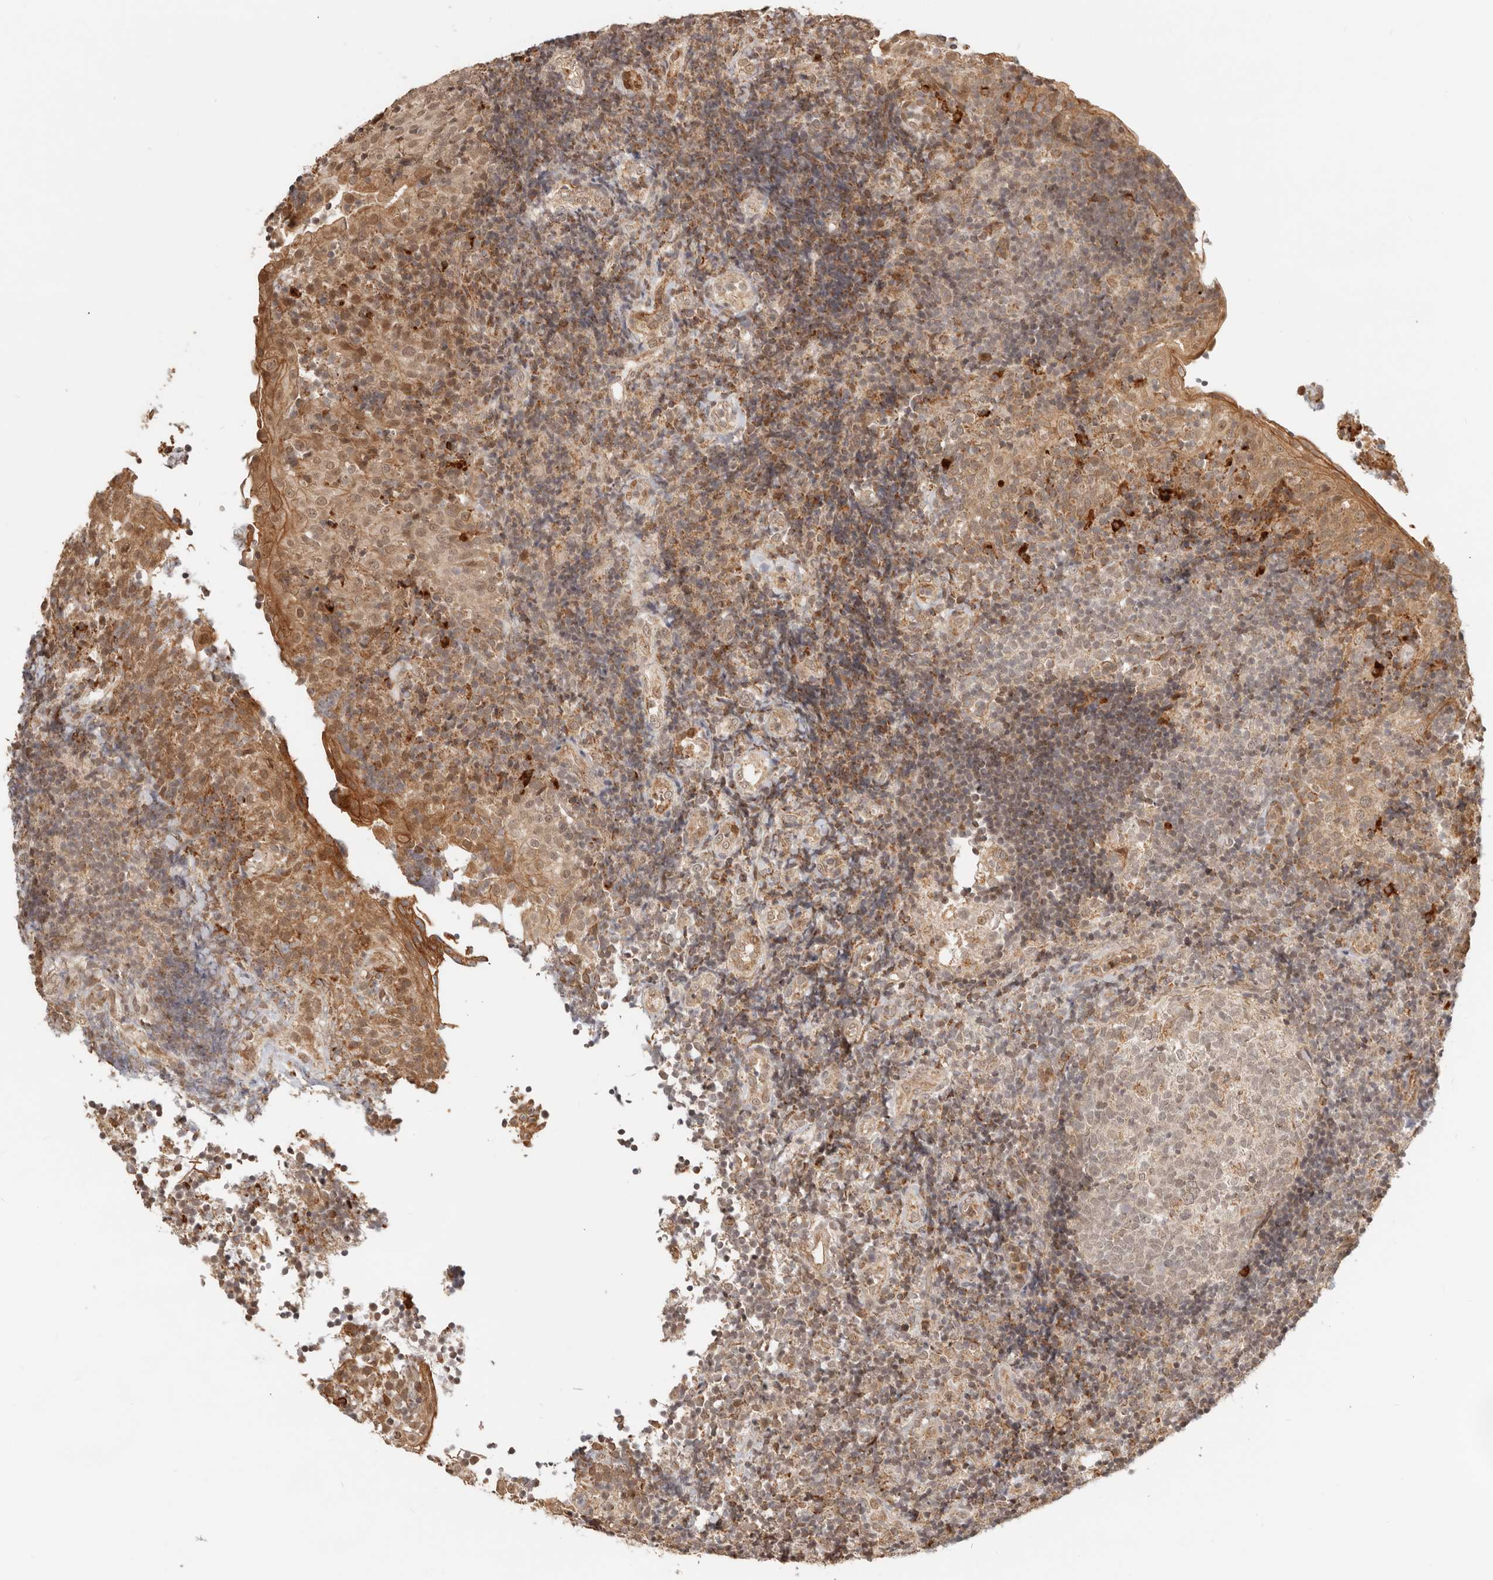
{"staining": {"intensity": "weak", "quantity": "25%-75%", "location": "nuclear"}, "tissue": "tonsil", "cell_type": "Germinal center cells", "image_type": "normal", "snomed": [{"axis": "morphology", "description": "Normal tissue, NOS"}, {"axis": "topography", "description": "Tonsil"}], "caption": "IHC histopathology image of unremarkable human tonsil stained for a protein (brown), which shows low levels of weak nuclear staining in about 25%-75% of germinal center cells.", "gene": "BAALC", "patient": {"sex": "female", "age": 40}}